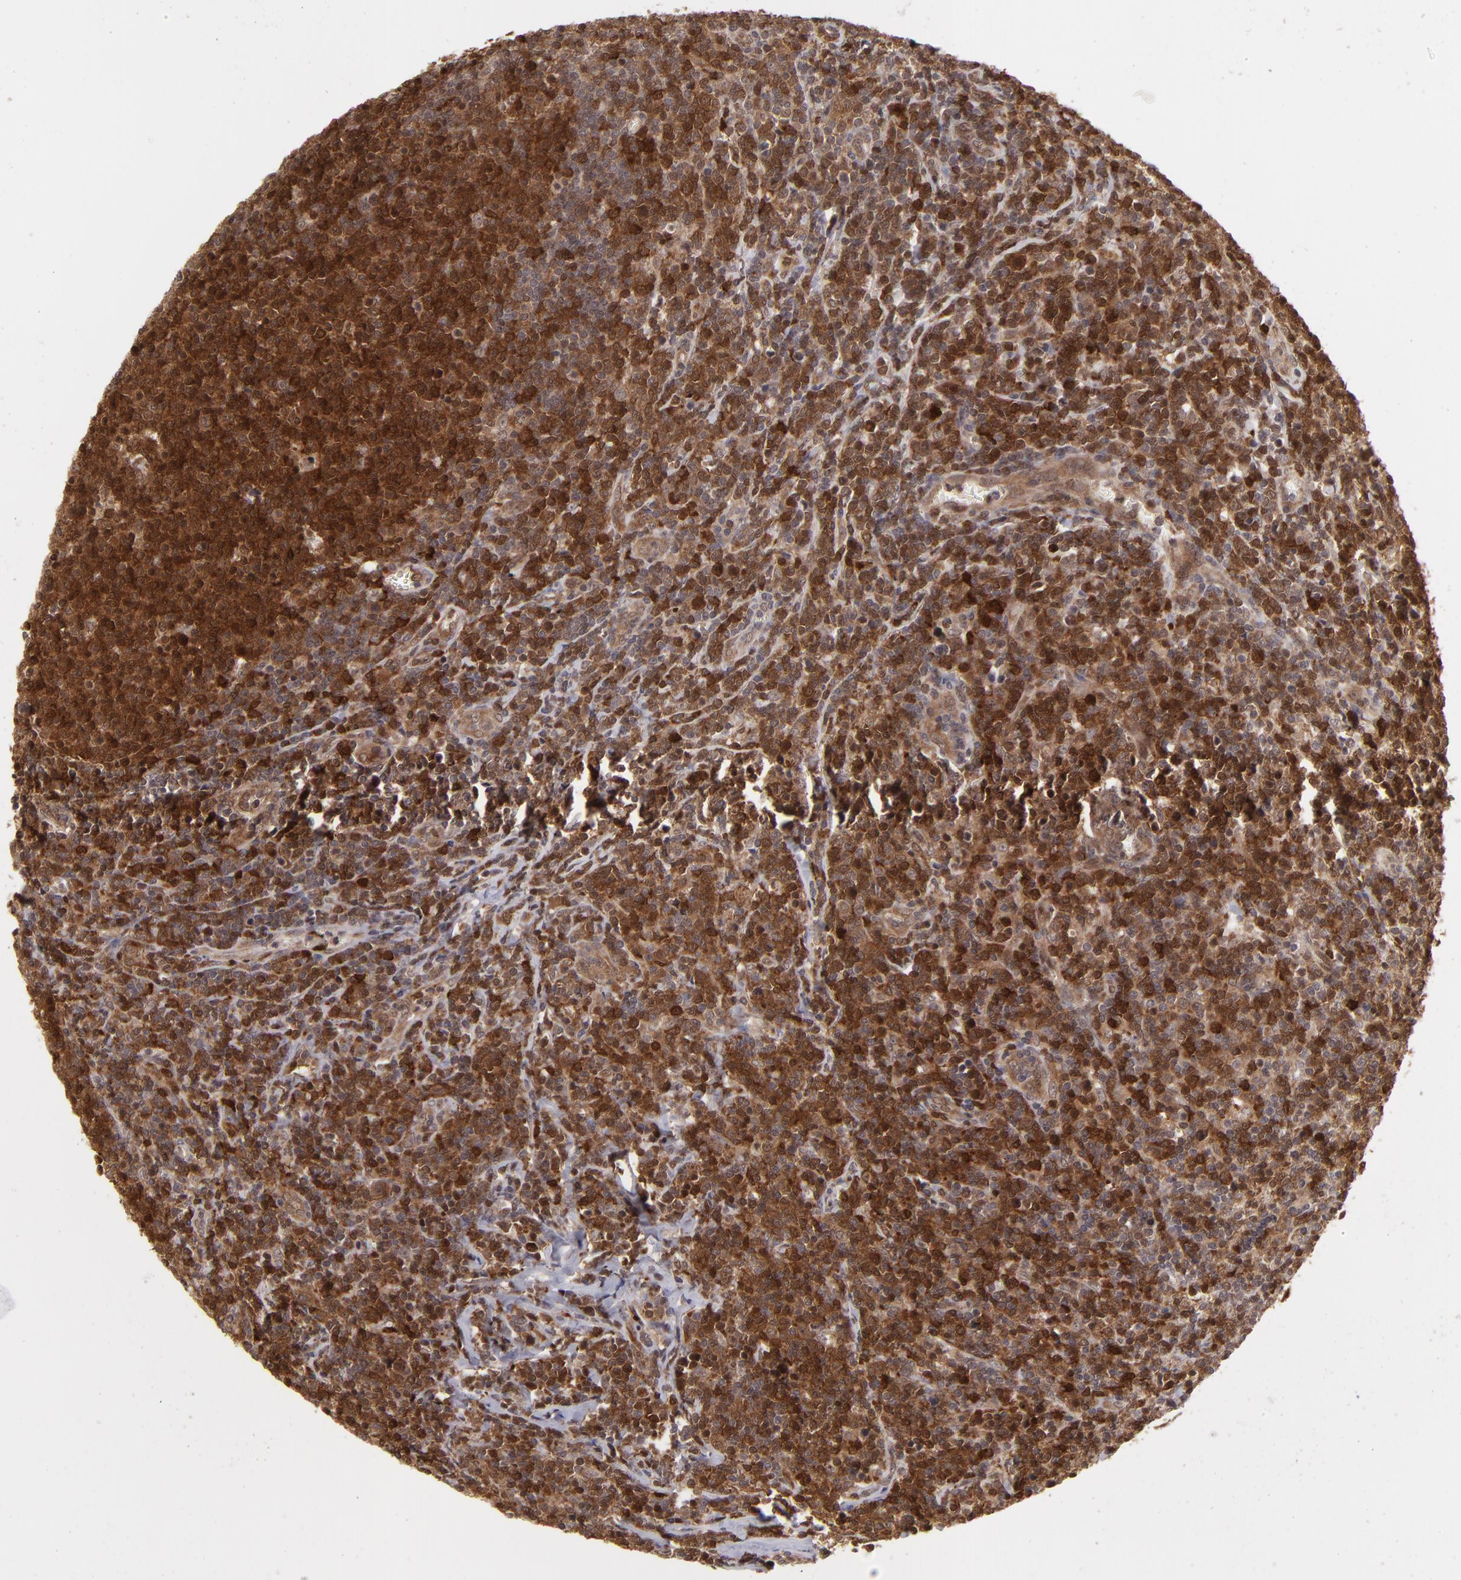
{"staining": {"intensity": "strong", "quantity": ">75%", "location": "cytoplasmic/membranous,nuclear"}, "tissue": "lymphoma", "cell_type": "Tumor cells", "image_type": "cancer", "snomed": [{"axis": "morphology", "description": "Malignant lymphoma, non-Hodgkin's type, Low grade"}, {"axis": "topography", "description": "Lymph node"}], "caption": "A micrograph of human malignant lymphoma, non-Hodgkin's type (low-grade) stained for a protein reveals strong cytoplasmic/membranous and nuclear brown staining in tumor cells.", "gene": "ZBTB33", "patient": {"sex": "male", "age": 74}}